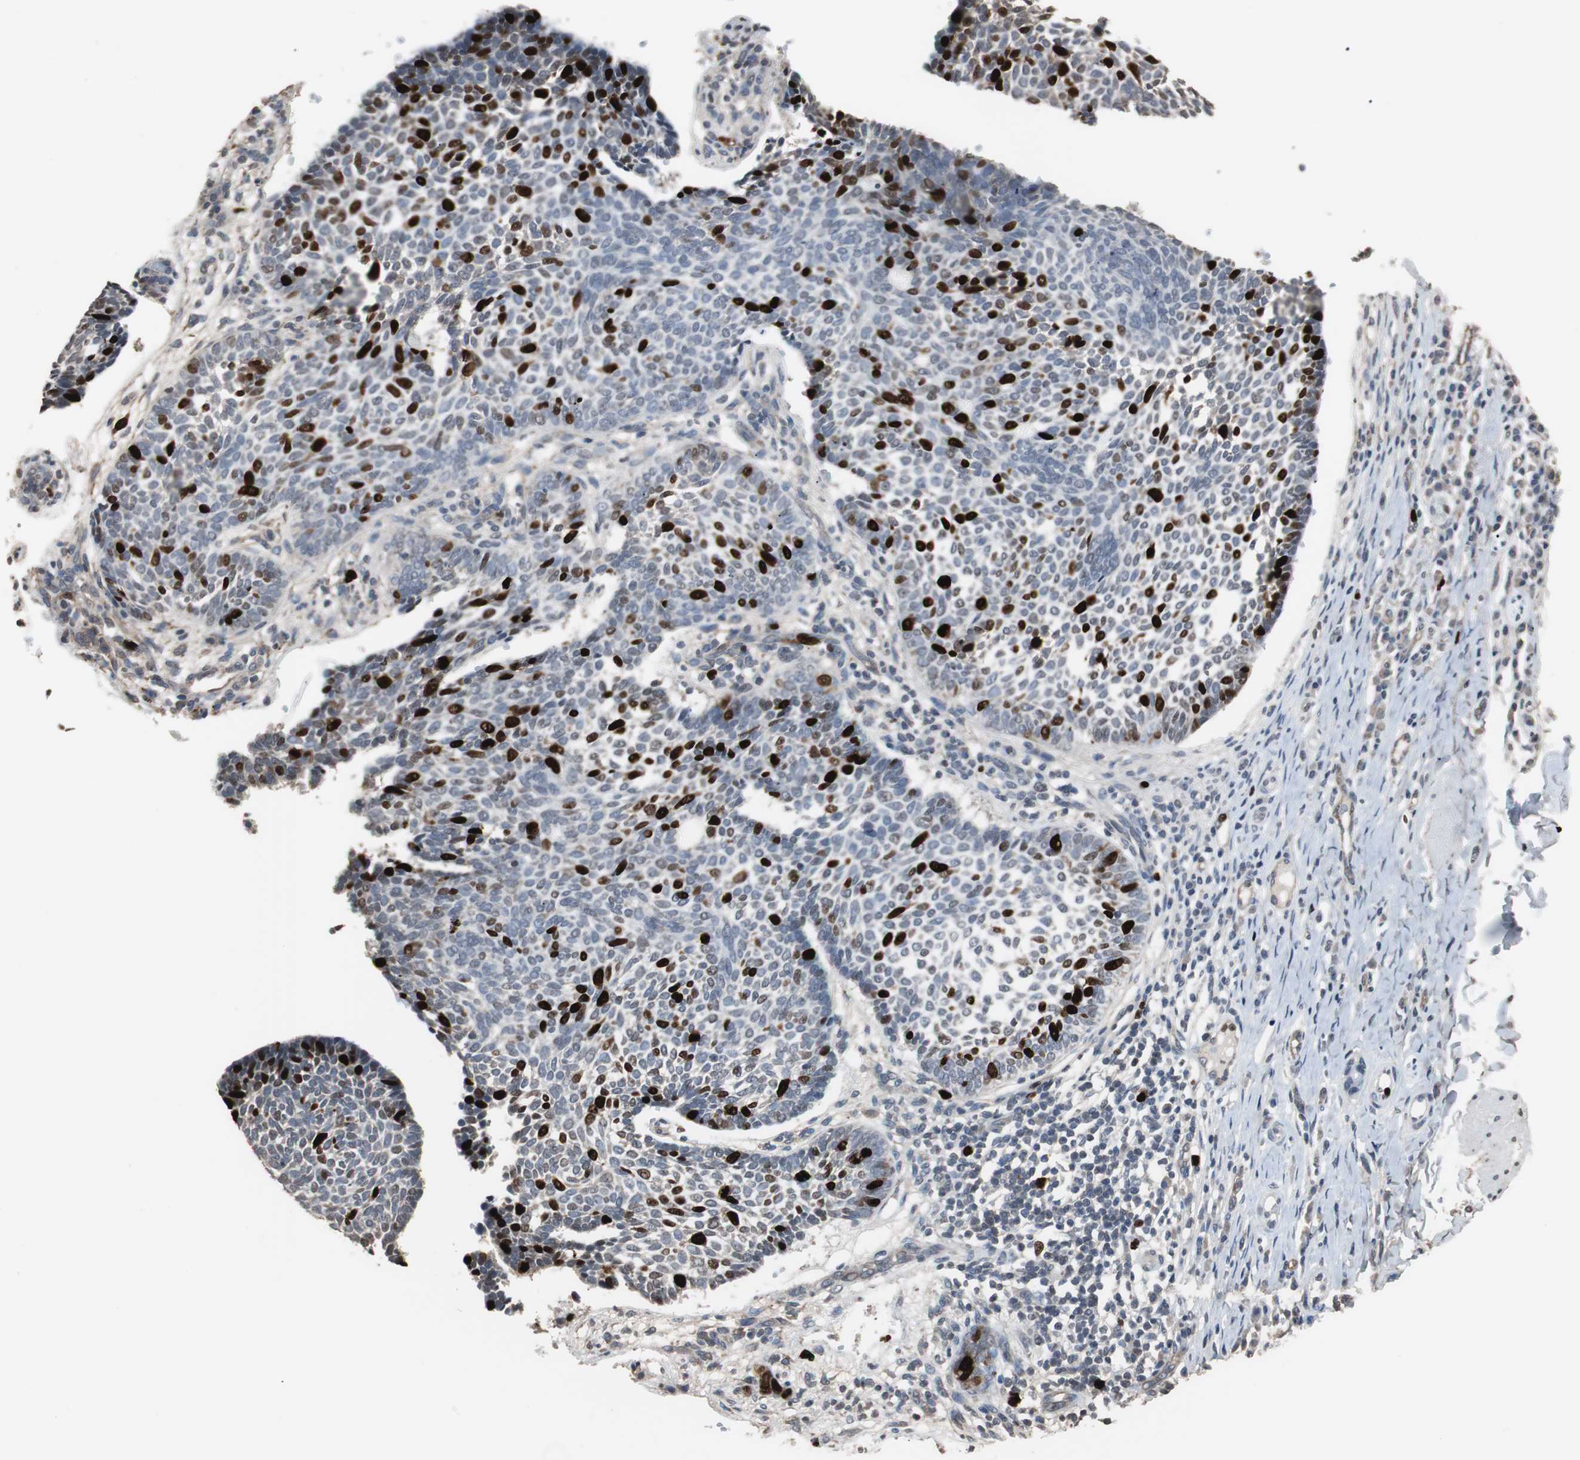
{"staining": {"intensity": "strong", "quantity": "<25%", "location": "nuclear"}, "tissue": "skin cancer", "cell_type": "Tumor cells", "image_type": "cancer", "snomed": [{"axis": "morphology", "description": "Normal tissue, NOS"}, {"axis": "morphology", "description": "Basal cell carcinoma"}, {"axis": "topography", "description": "Skin"}], "caption": "Skin cancer stained for a protein (brown) shows strong nuclear positive staining in about <25% of tumor cells.", "gene": "TOP2A", "patient": {"sex": "male", "age": 87}}